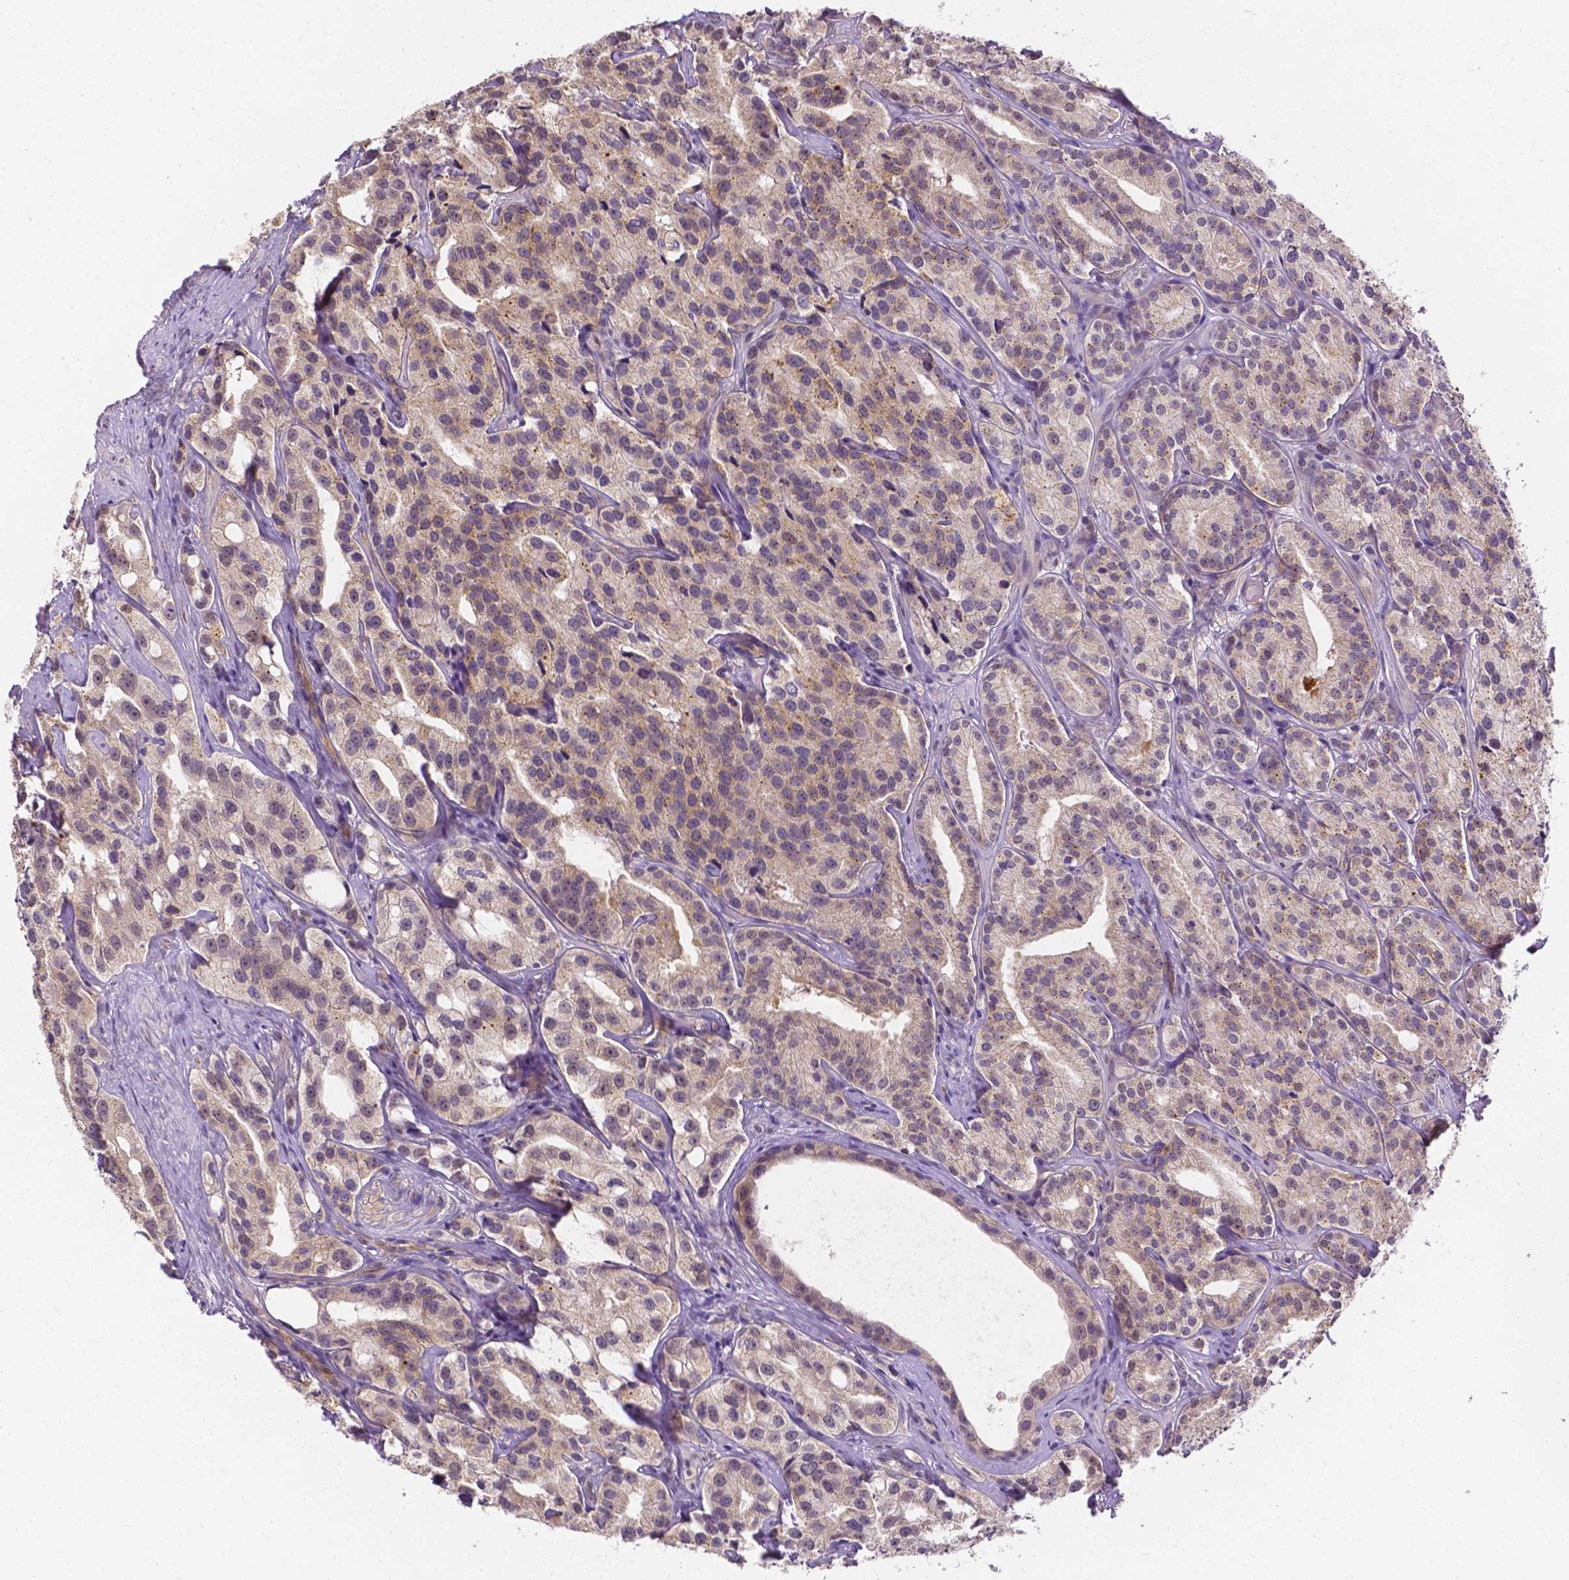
{"staining": {"intensity": "weak", "quantity": "25%-75%", "location": "cytoplasmic/membranous"}, "tissue": "prostate cancer", "cell_type": "Tumor cells", "image_type": "cancer", "snomed": [{"axis": "morphology", "description": "Adenocarcinoma, High grade"}, {"axis": "topography", "description": "Prostate"}], "caption": "Weak cytoplasmic/membranous staining is seen in about 25%-75% of tumor cells in high-grade adenocarcinoma (prostate).", "gene": "ZNRD2", "patient": {"sex": "male", "age": 75}}